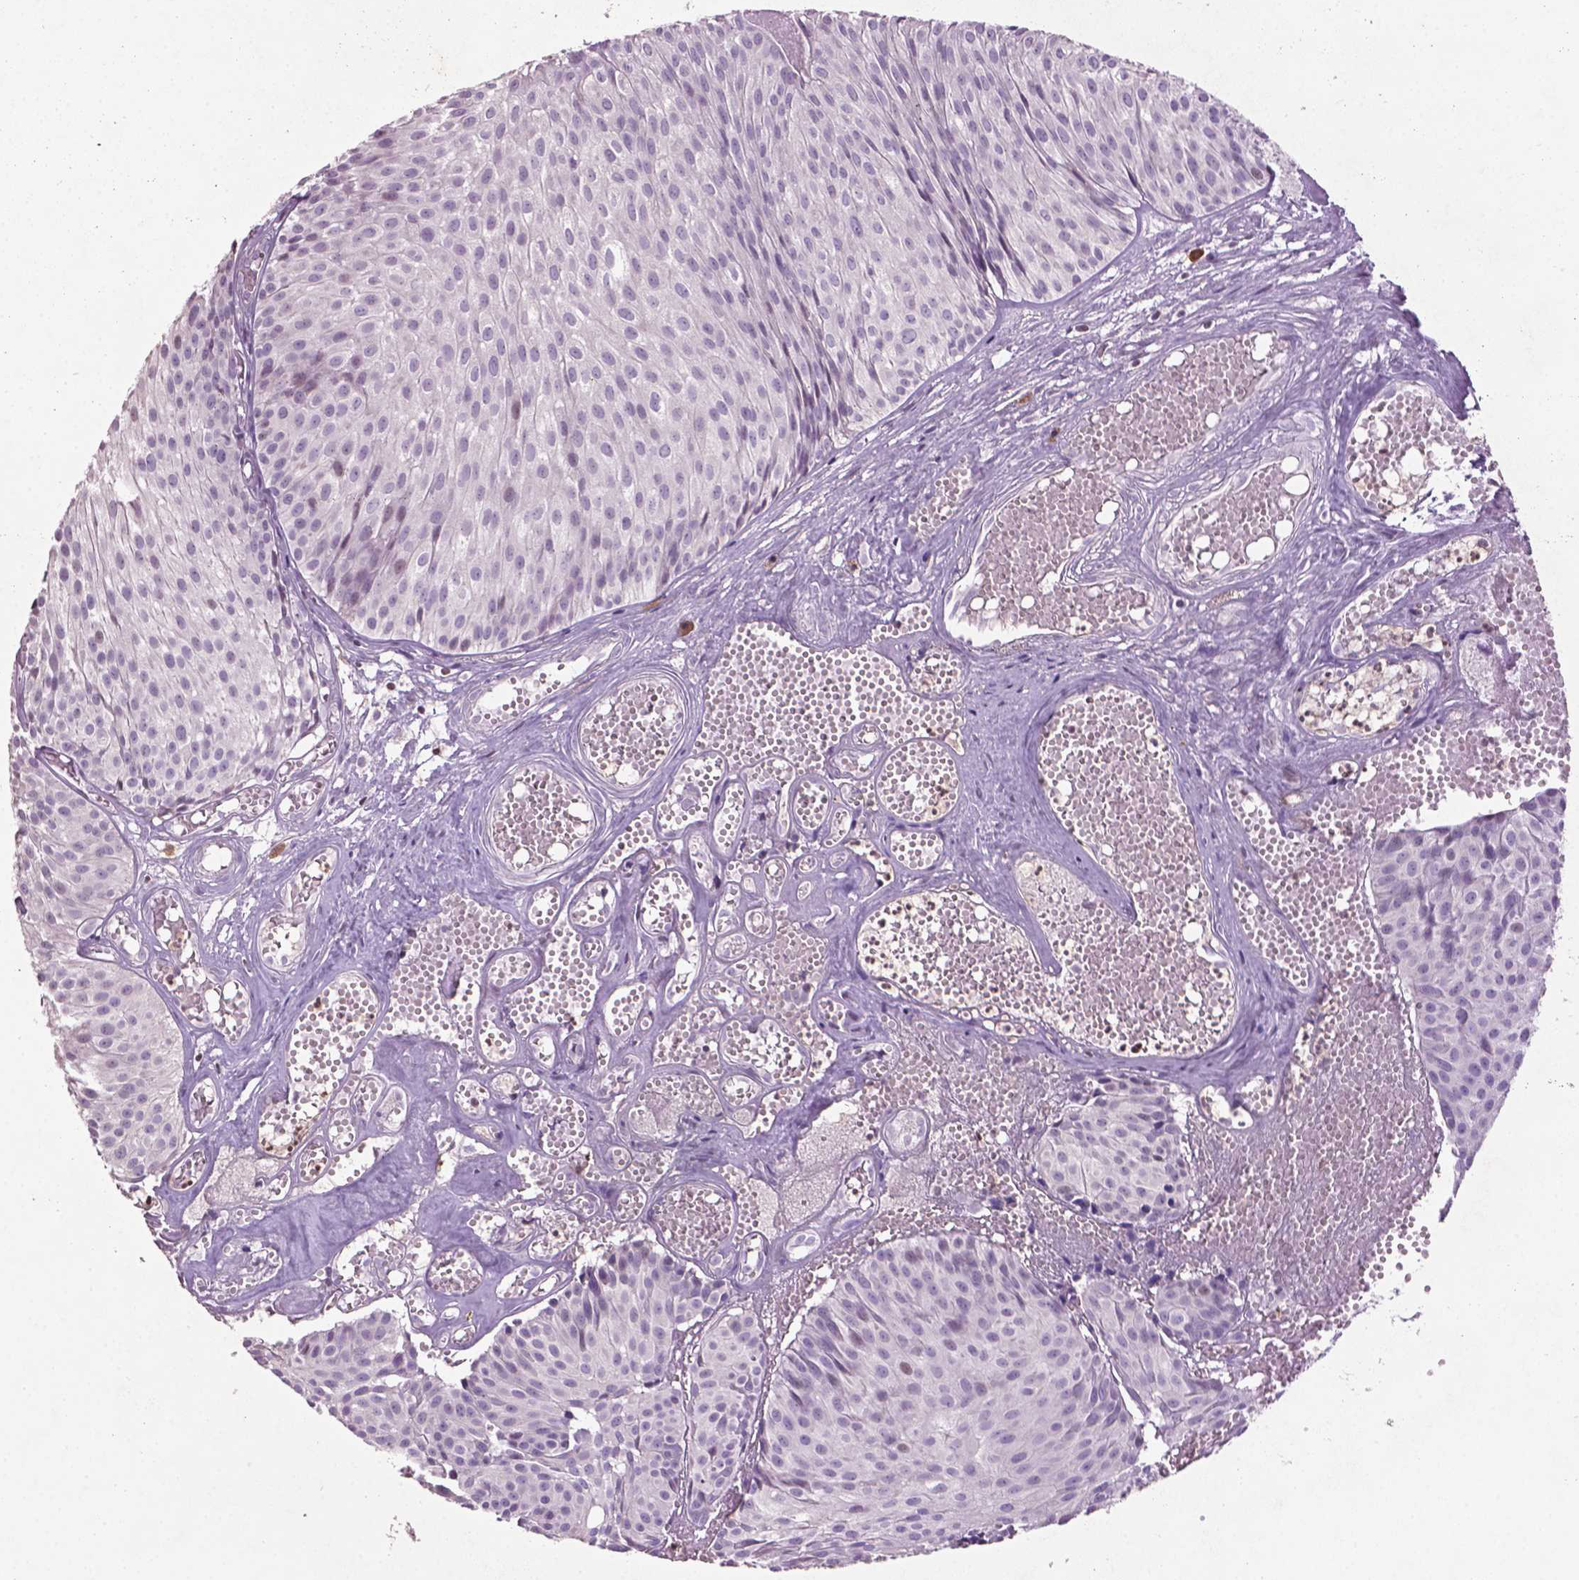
{"staining": {"intensity": "negative", "quantity": "none", "location": "none"}, "tissue": "urothelial cancer", "cell_type": "Tumor cells", "image_type": "cancer", "snomed": [{"axis": "morphology", "description": "Urothelial carcinoma, Low grade"}, {"axis": "topography", "description": "Urinary bladder"}], "caption": "Tumor cells are negative for protein expression in human urothelial cancer.", "gene": "NTNG2", "patient": {"sex": "male", "age": 63}}